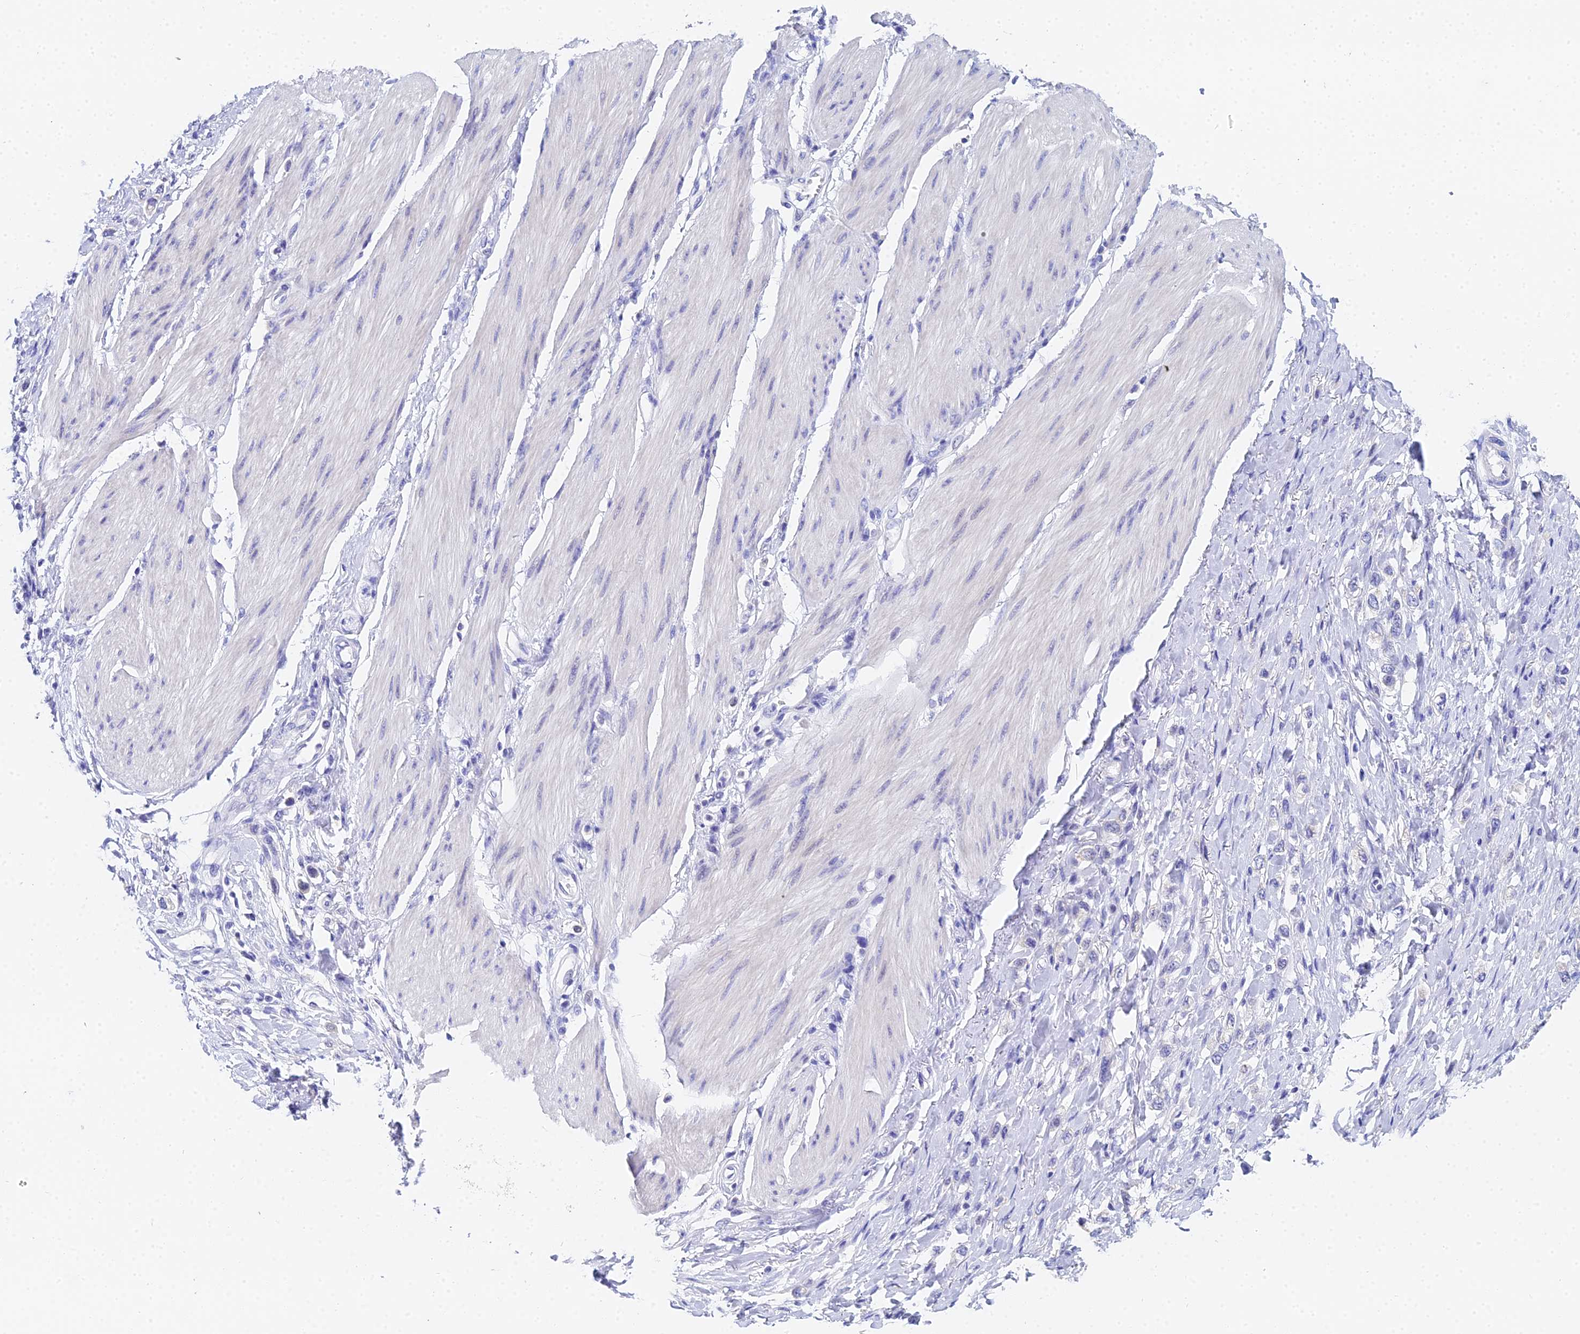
{"staining": {"intensity": "negative", "quantity": "none", "location": "none"}, "tissue": "stomach cancer", "cell_type": "Tumor cells", "image_type": "cancer", "snomed": [{"axis": "morphology", "description": "Adenocarcinoma, NOS"}, {"axis": "topography", "description": "Stomach"}], "caption": "Immunohistochemistry micrograph of human adenocarcinoma (stomach) stained for a protein (brown), which exhibits no positivity in tumor cells.", "gene": "OCM", "patient": {"sex": "female", "age": 65}}